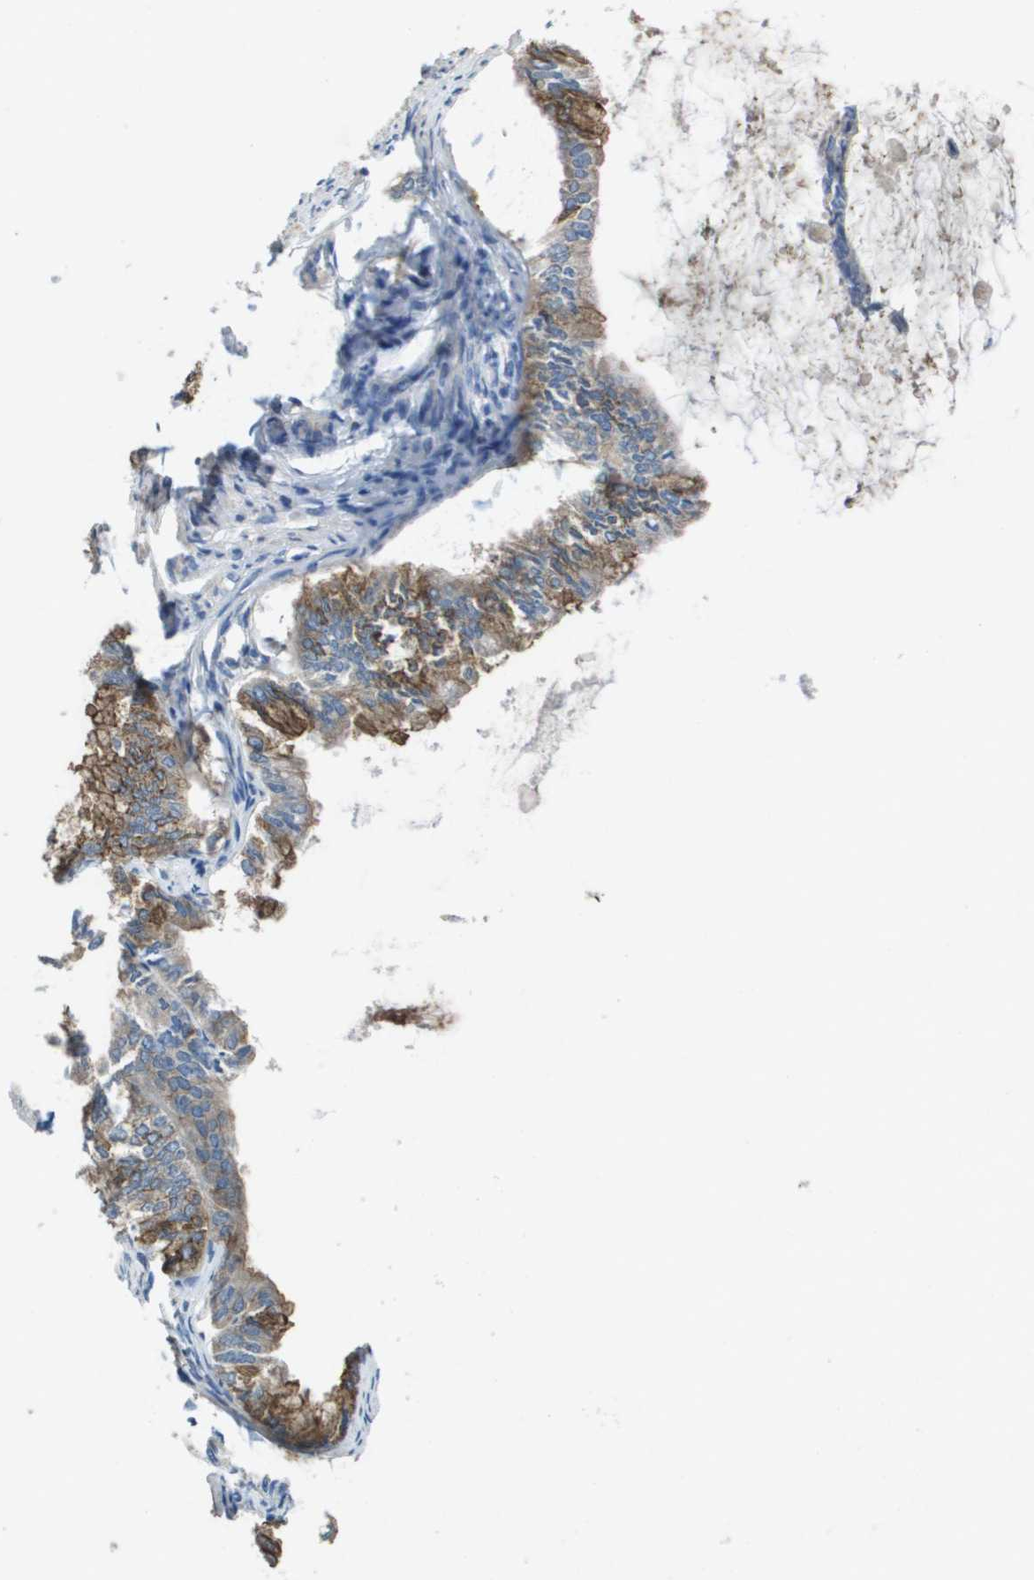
{"staining": {"intensity": "strong", "quantity": "<25%", "location": "cytoplasmic/membranous"}, "tissue": "endometrial cancer", "cell_type": "Tumor cells", "image_type": "cancer", "snomed": [{"axis": "morphology", "description": "Adenocarcinoma, NOS"}, {"axis": "topography", "description": "Endometrium"}], "caption": "Immunohistochemical staining of adenocarcinoma (endometrial) reveals medium levels of strong cytoplasmic/membranous staining in approximately <25% of tumor cells.", "gene": "CLCA4", "patient": {"sex": "female", "age": 86}}